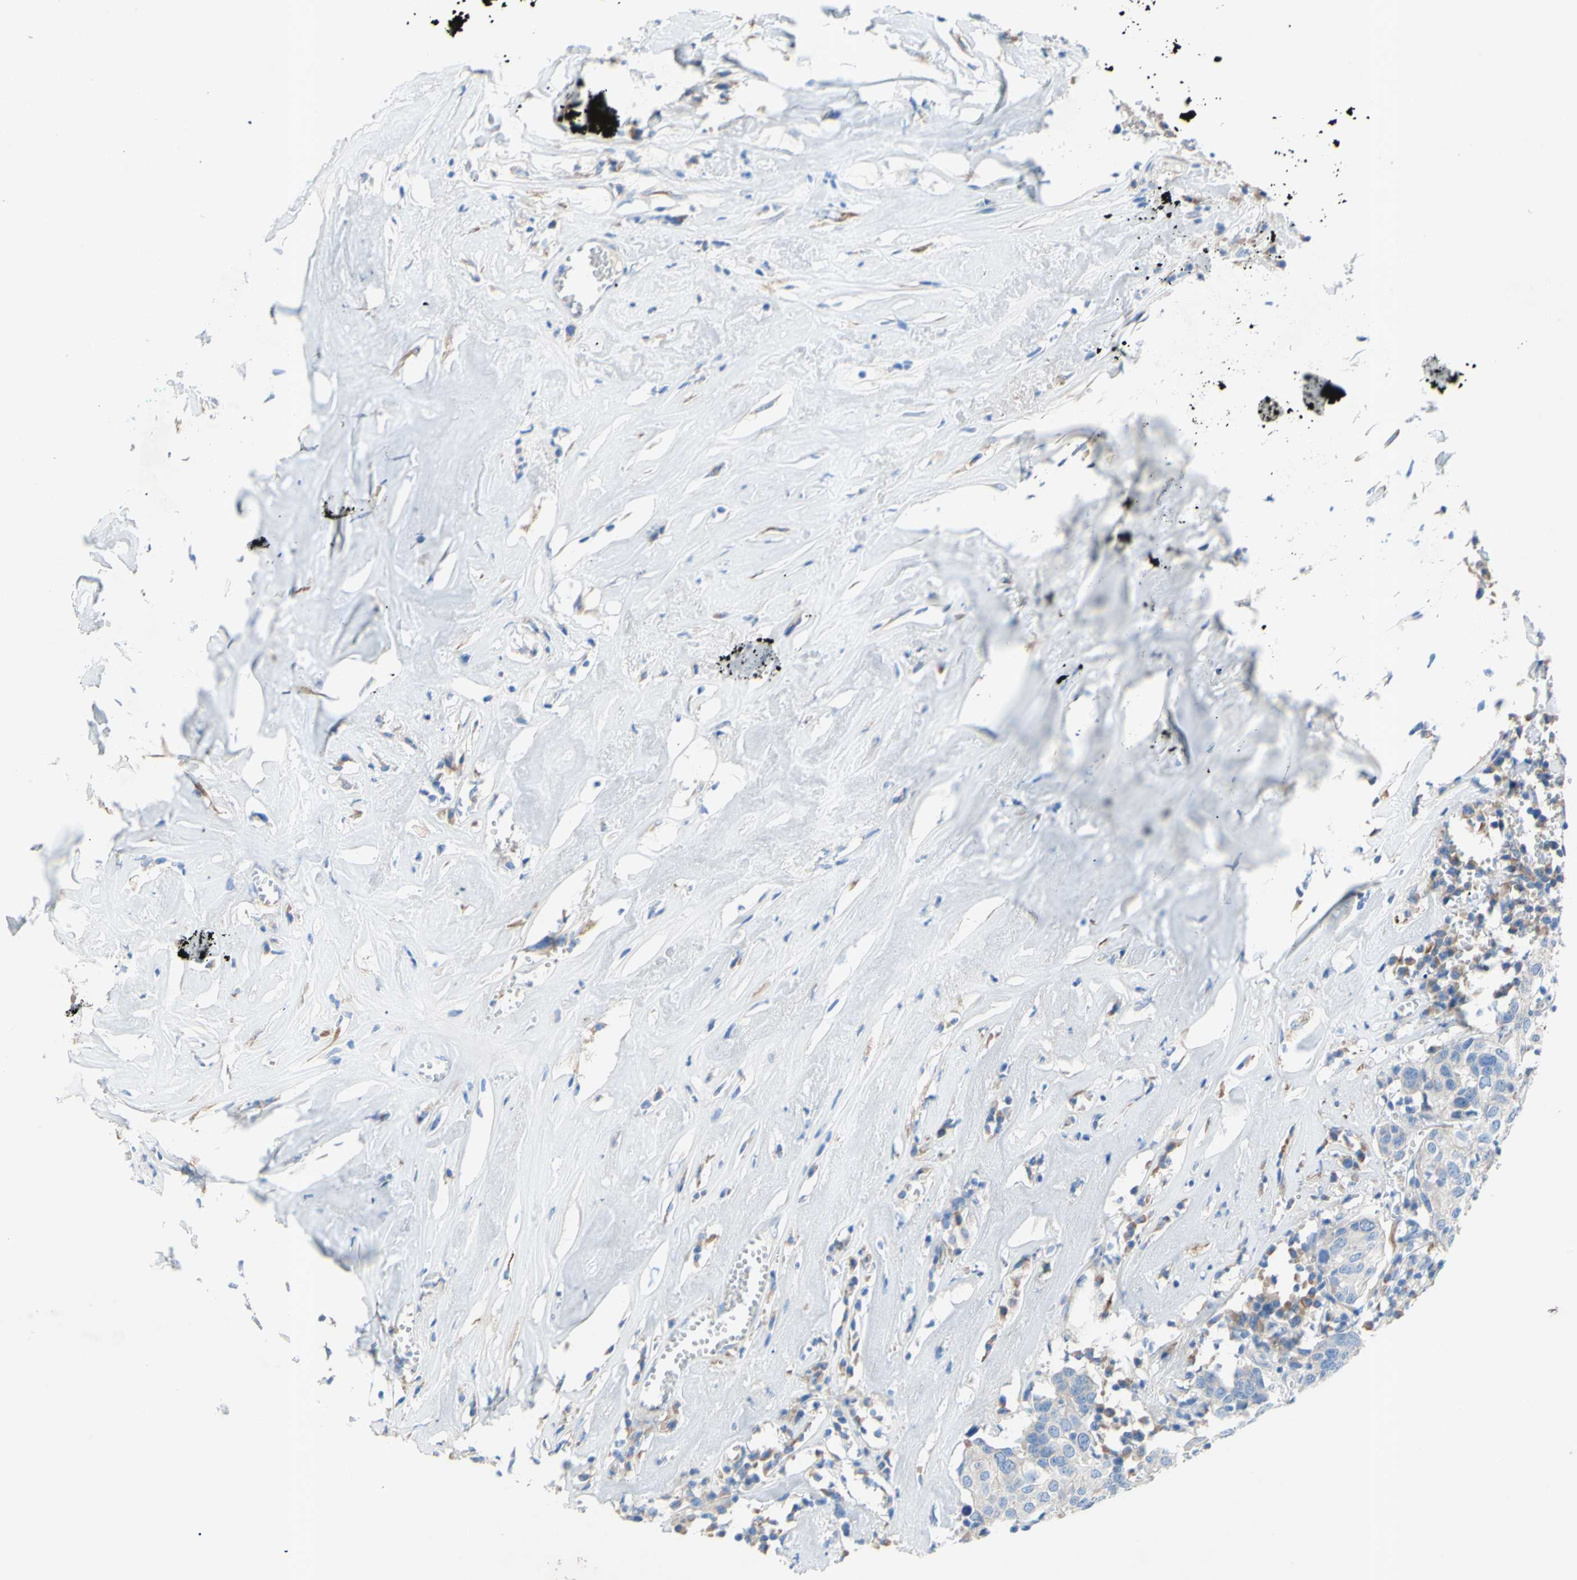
{"staining": {"intensity": "negative", "quantity": "none", "location": "none"}, "tissue": "head and neck cancer", "cell_type": "Tumor cells", "image_type": "cancer", "snomed": [{"axis": "morphology", "description": "Adenocarcinoma, NOS"}, {"axis": "topography", "description": "Salivary gland"}, {"axis": "topography", "description": "Head-Neck"}], "caption": "The photomicrograph exhibits no staining of tumor cells in head and neck cancer (adenocarcinoma).", "gene": "TMIGD2", "patient": {"sex": "female", "age": 65}}